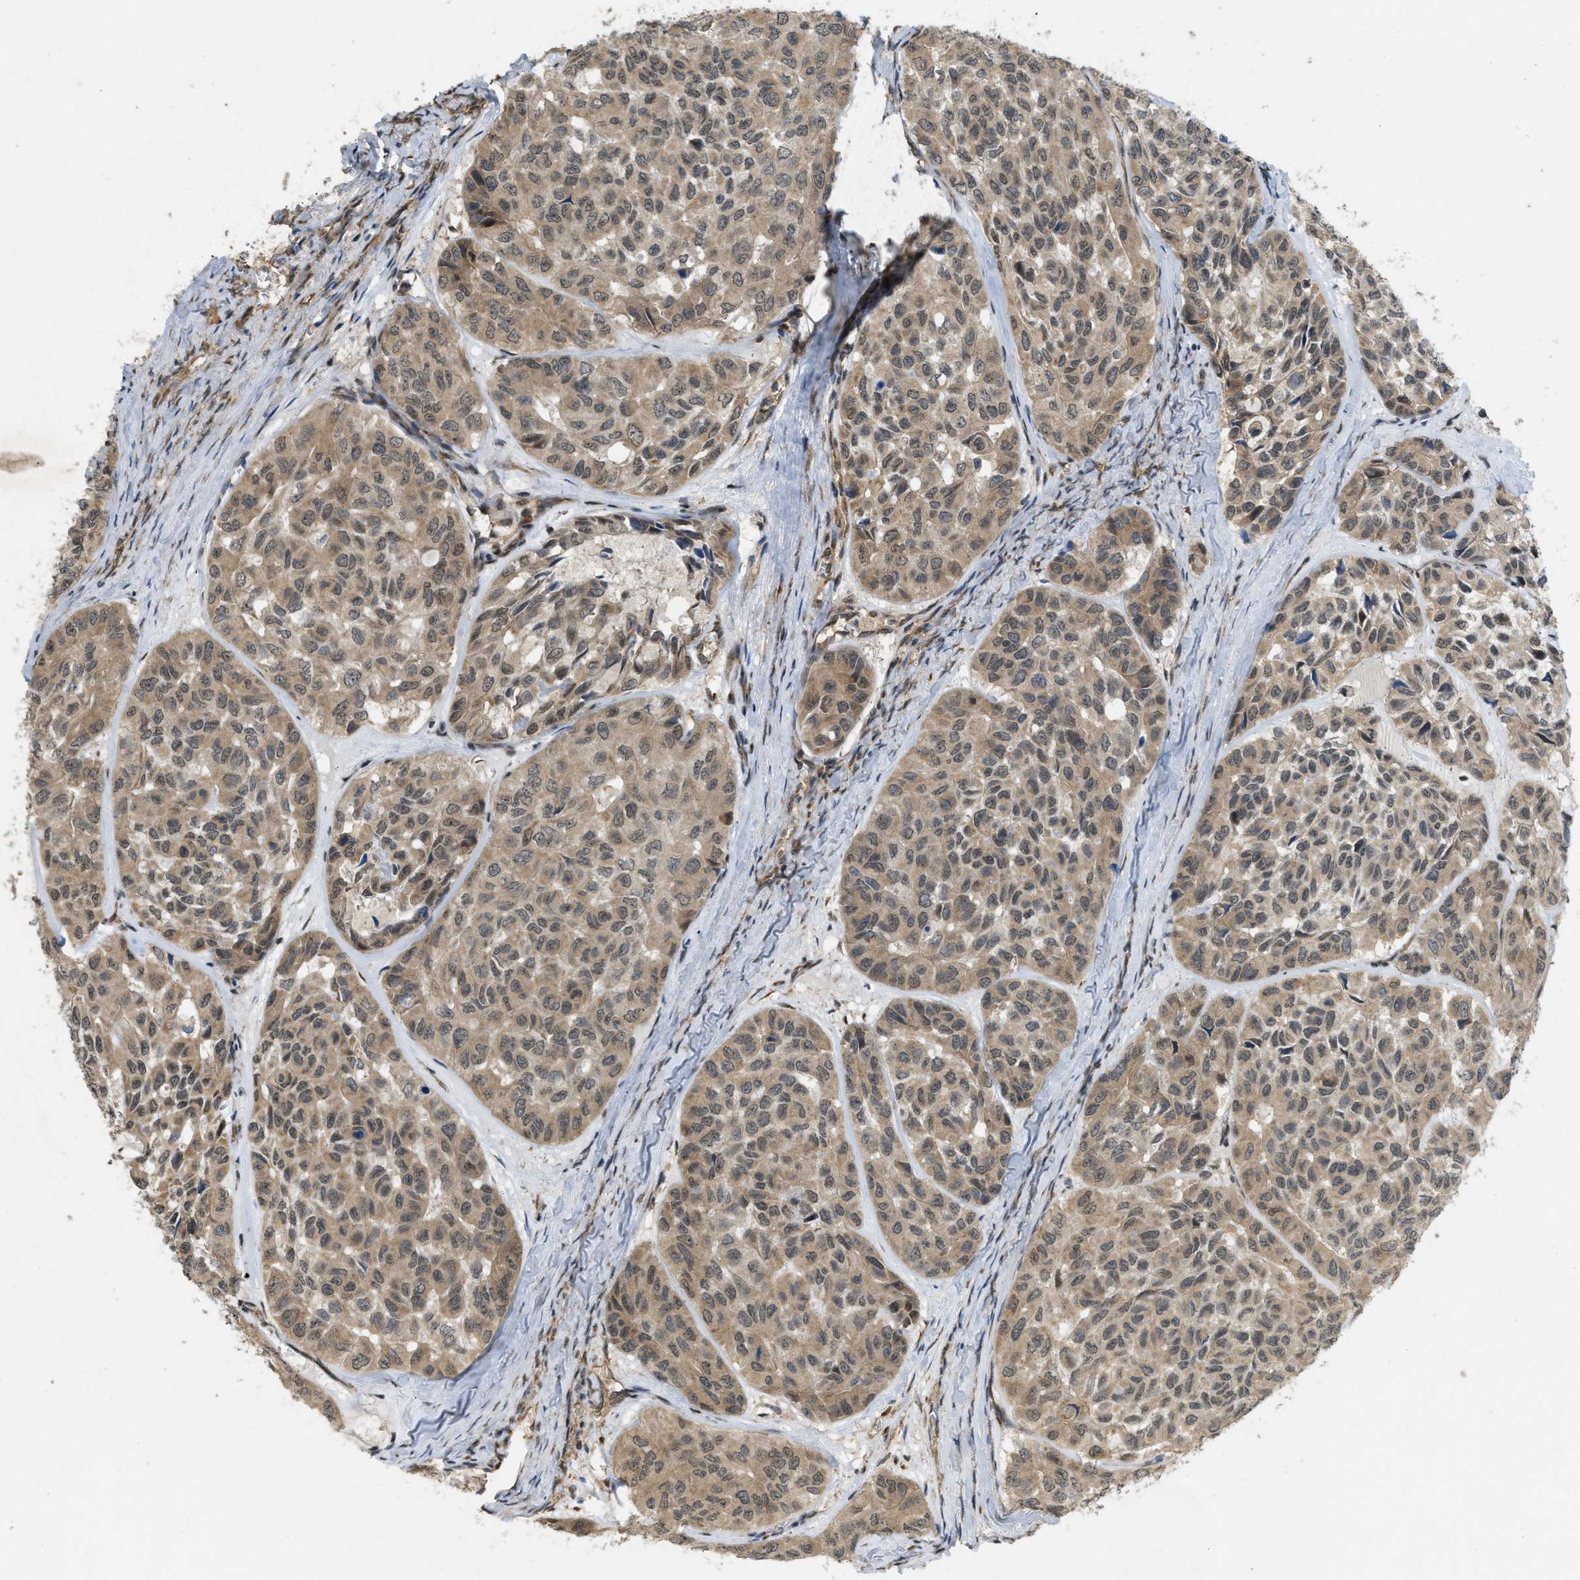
{"staining": {"intensity": "moderate", "quantity": ">75%", "location": "cytoplasmic/membranous"}, "tissue": "head and neck cancer", "cell_type": "Tumor cells", "image_type": "cancer", "snomed": [{"axis": "morphology", "description": "Adenocarcinoma, NOS"}, {"axis": "topography", "description": "Salivary gland, NOS"}, {"axis": "topography", "description": "Head-Neck"}], "caption": "High-power microscopy captured an immunohistochemistry histopathology image of head and neck cancer, revealing moderate cytoplasmic/membranous positivity in approximately >75% of tumor cells. The staining was performed using DAB to visualize the protein expression in brown, while the nuclei were stained in blue with hematoxylin (Magnification: 20x).", "gene": "IFNLR1", "patient": {"sex": "female", "age": 76}}